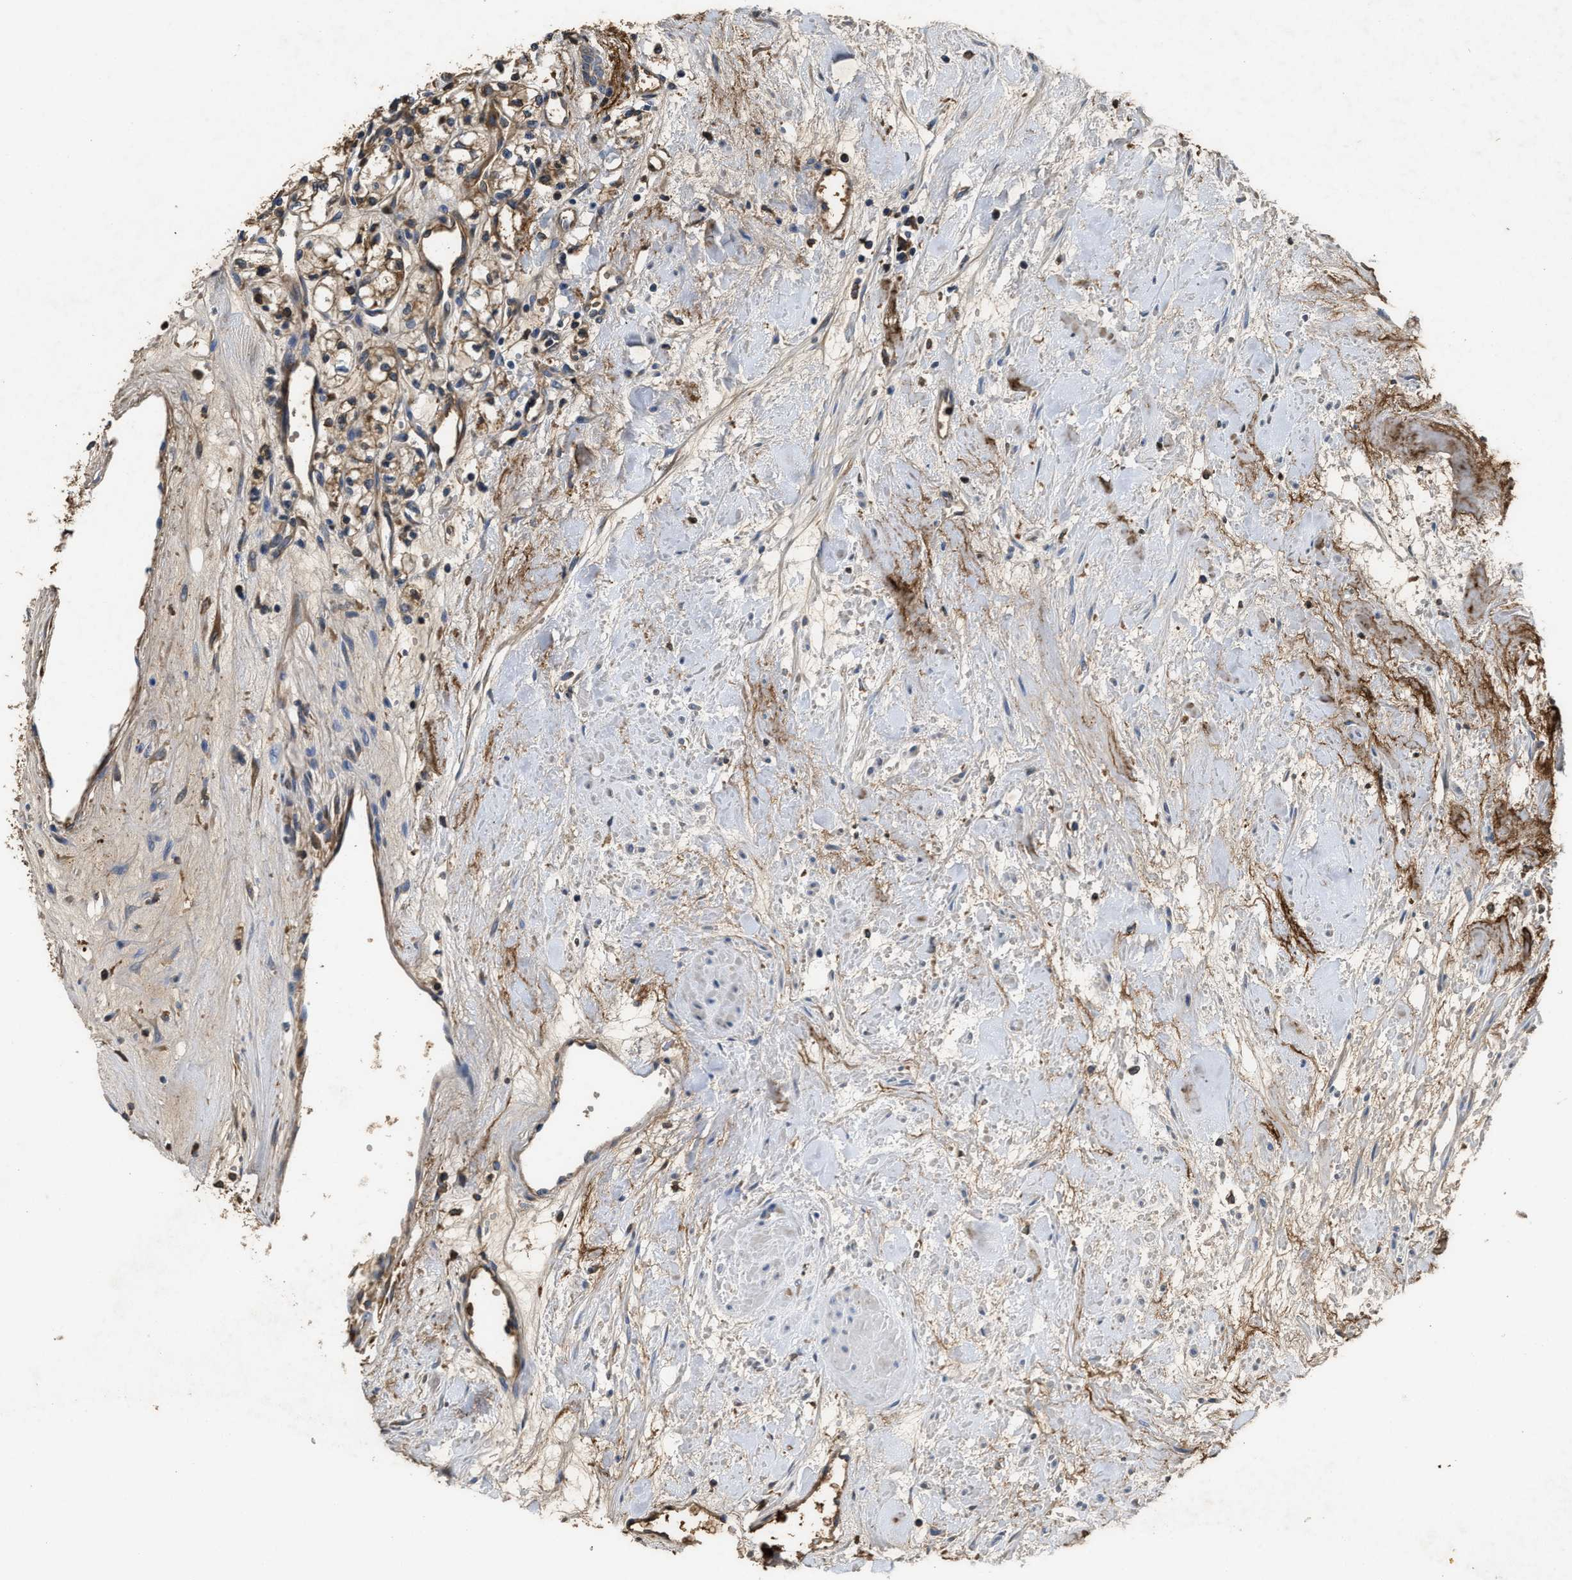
{"staining": {"intensity": "moderate", "quantity": ">75%", "location": "cytoplasmic/membranous"}, "tissue": "renal cancer", "cell_type": "Tumor cells", "image_type": "cancer", "snomed": [{"axis": "morphology", "description": "Adenocarcinoma, NOS"}, {"axis": "topography", "description": "Kidney"}], "caption": "Protein analysis of renal adenocarcinoma tissue reveals moderate cytoplasmic/membranous expression in approximately >75% of tumor cells.", "gene": "C3", "patient": {"sex": "male", "age": 59}}